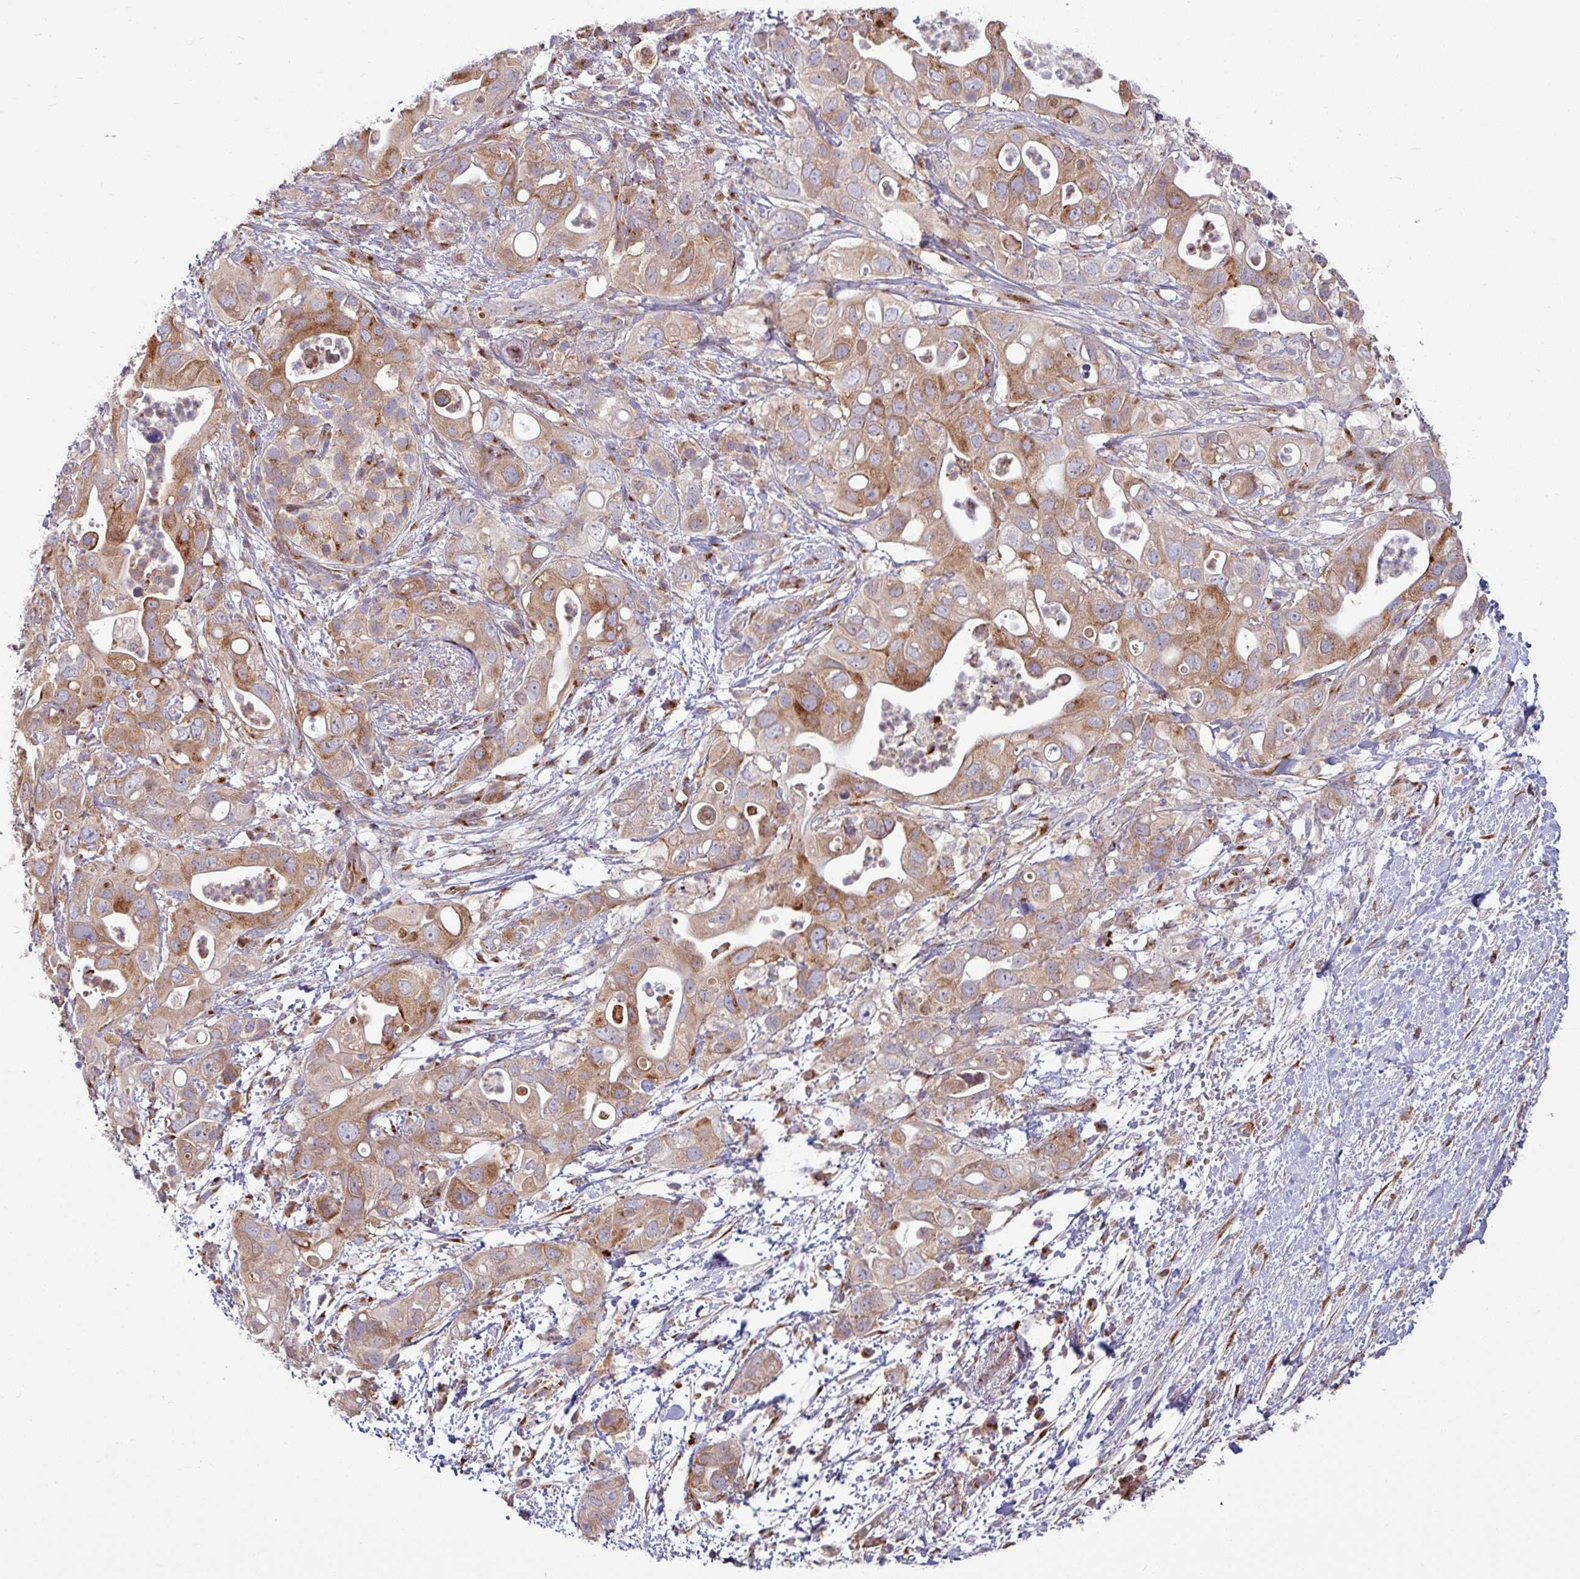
{"staining": {"intensity": "moderate", "quantity": ">75%", "location": "cytoplasmic/membranous"}, "tissue": "pancreatic cancer", "cell_type": "Tumor cells", "image_type": "cancer", "snomed": [{"axis": "morphology", "description": "Adenocarcinoma, NOS"}, {"axis": "topography", "description": "Pancreas"}], "caption": "Immunohistochemistry (IHC) of adenocarcinoma (pancreatic) reveals medium levels of moderate cytoplasmic/membranous expression in about >75% of tumor cells.", "gene": "LSM12", "patient": {"sex": "female", "age": 72}}